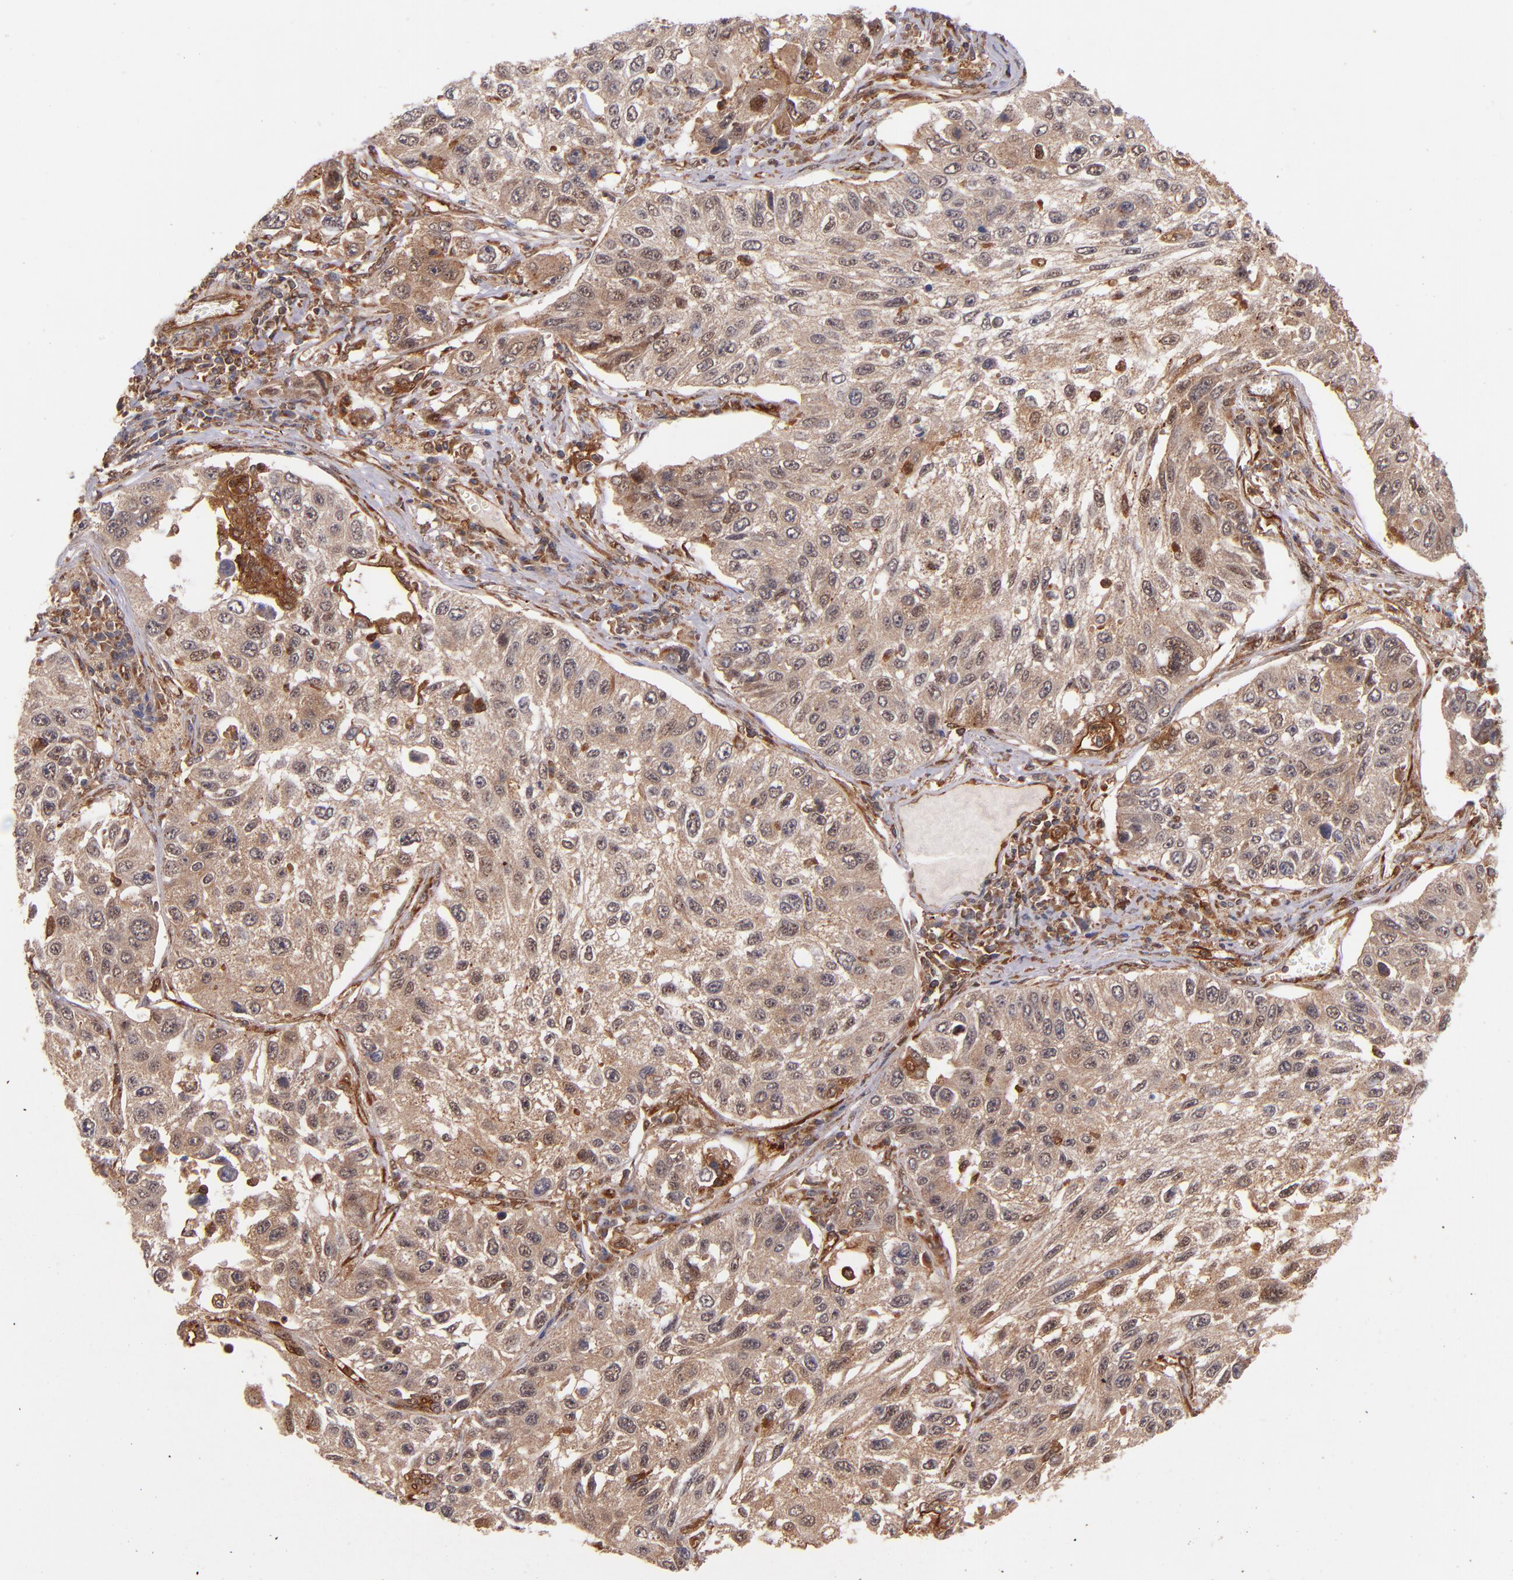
{"staining": {"intensity": "moderate", "quantity": ">75%", "location": "cytoplasmic/membranous"}, "tissue": "lung cancer", "cell_type": "Tumor cells", "image_type": "cancer", "snomed": [{"axis": "morphology", "description": "Squamous cell carcinoma, NOS"}, {"axis": "topography", "description": "Lung"}], "caption": "Immunohistochemical staining of lung cancer (squamous cell carcinoma) demonstrates medium levels of moderate cytoplasmic/membranous protein positivity in approximately >75% of tumor cells.", "gene": "STX8", "patient": {"sex": "male", "age": 71}}